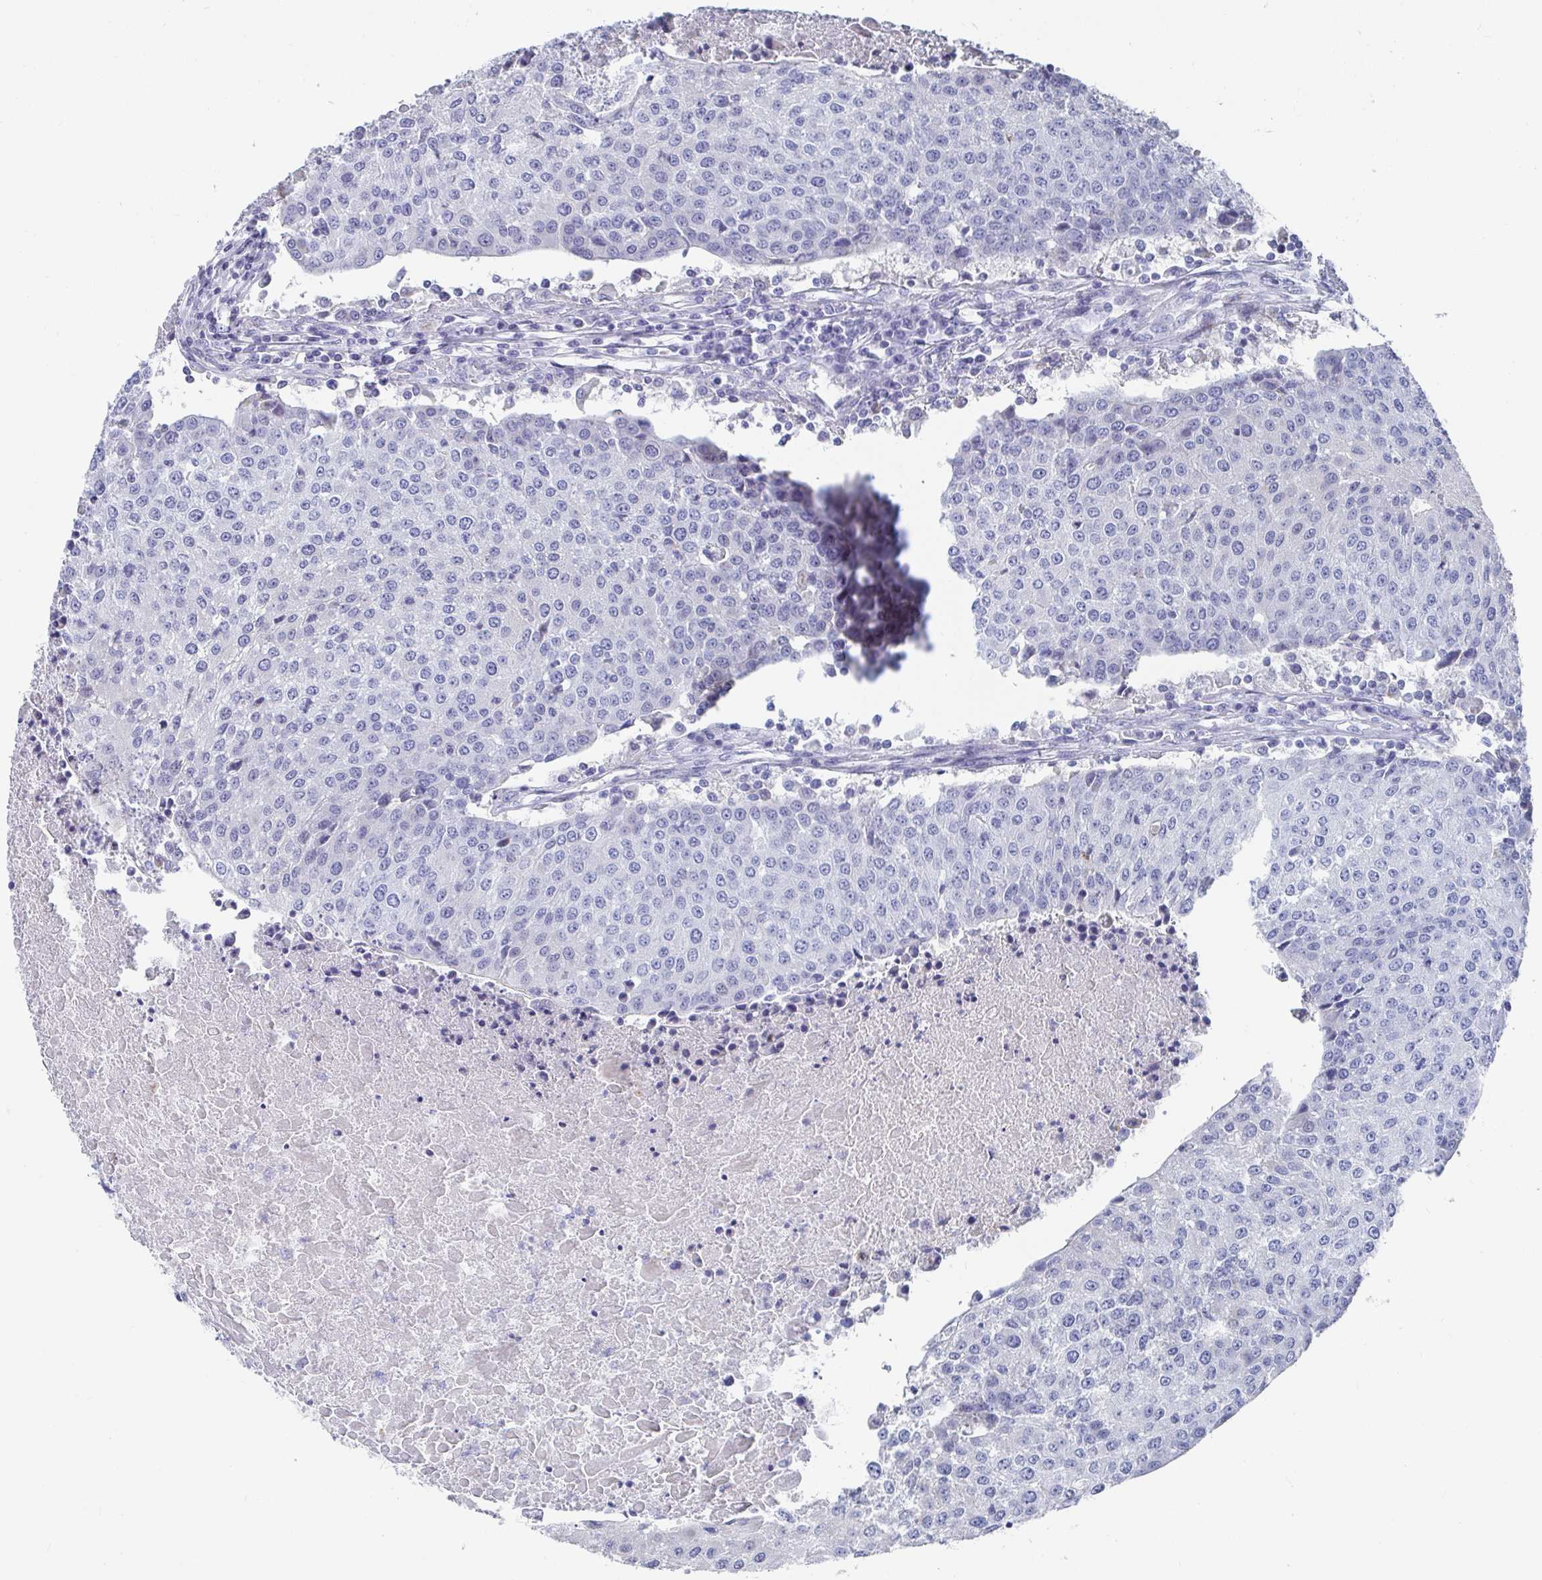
{"staining": {"intensity": "negative", "quantity": "none", "location": "none"}, "tissue": "urothelial cancer", "cell_type": "Tumor cells", "image_type": "cancer", "snomed": [{"axis": "morphology", "description": "Urothelial carcinoma, High grade"}, {"axis": "topography", "description": "Urinary bladder"}], "caption": "Immunohistochemical staining of human high-grade urothelial carcinoma exhibits no significant positivity in tumor cells.", "gene": "ZFP82", "patient": {"sex": "female", "age": 85}}